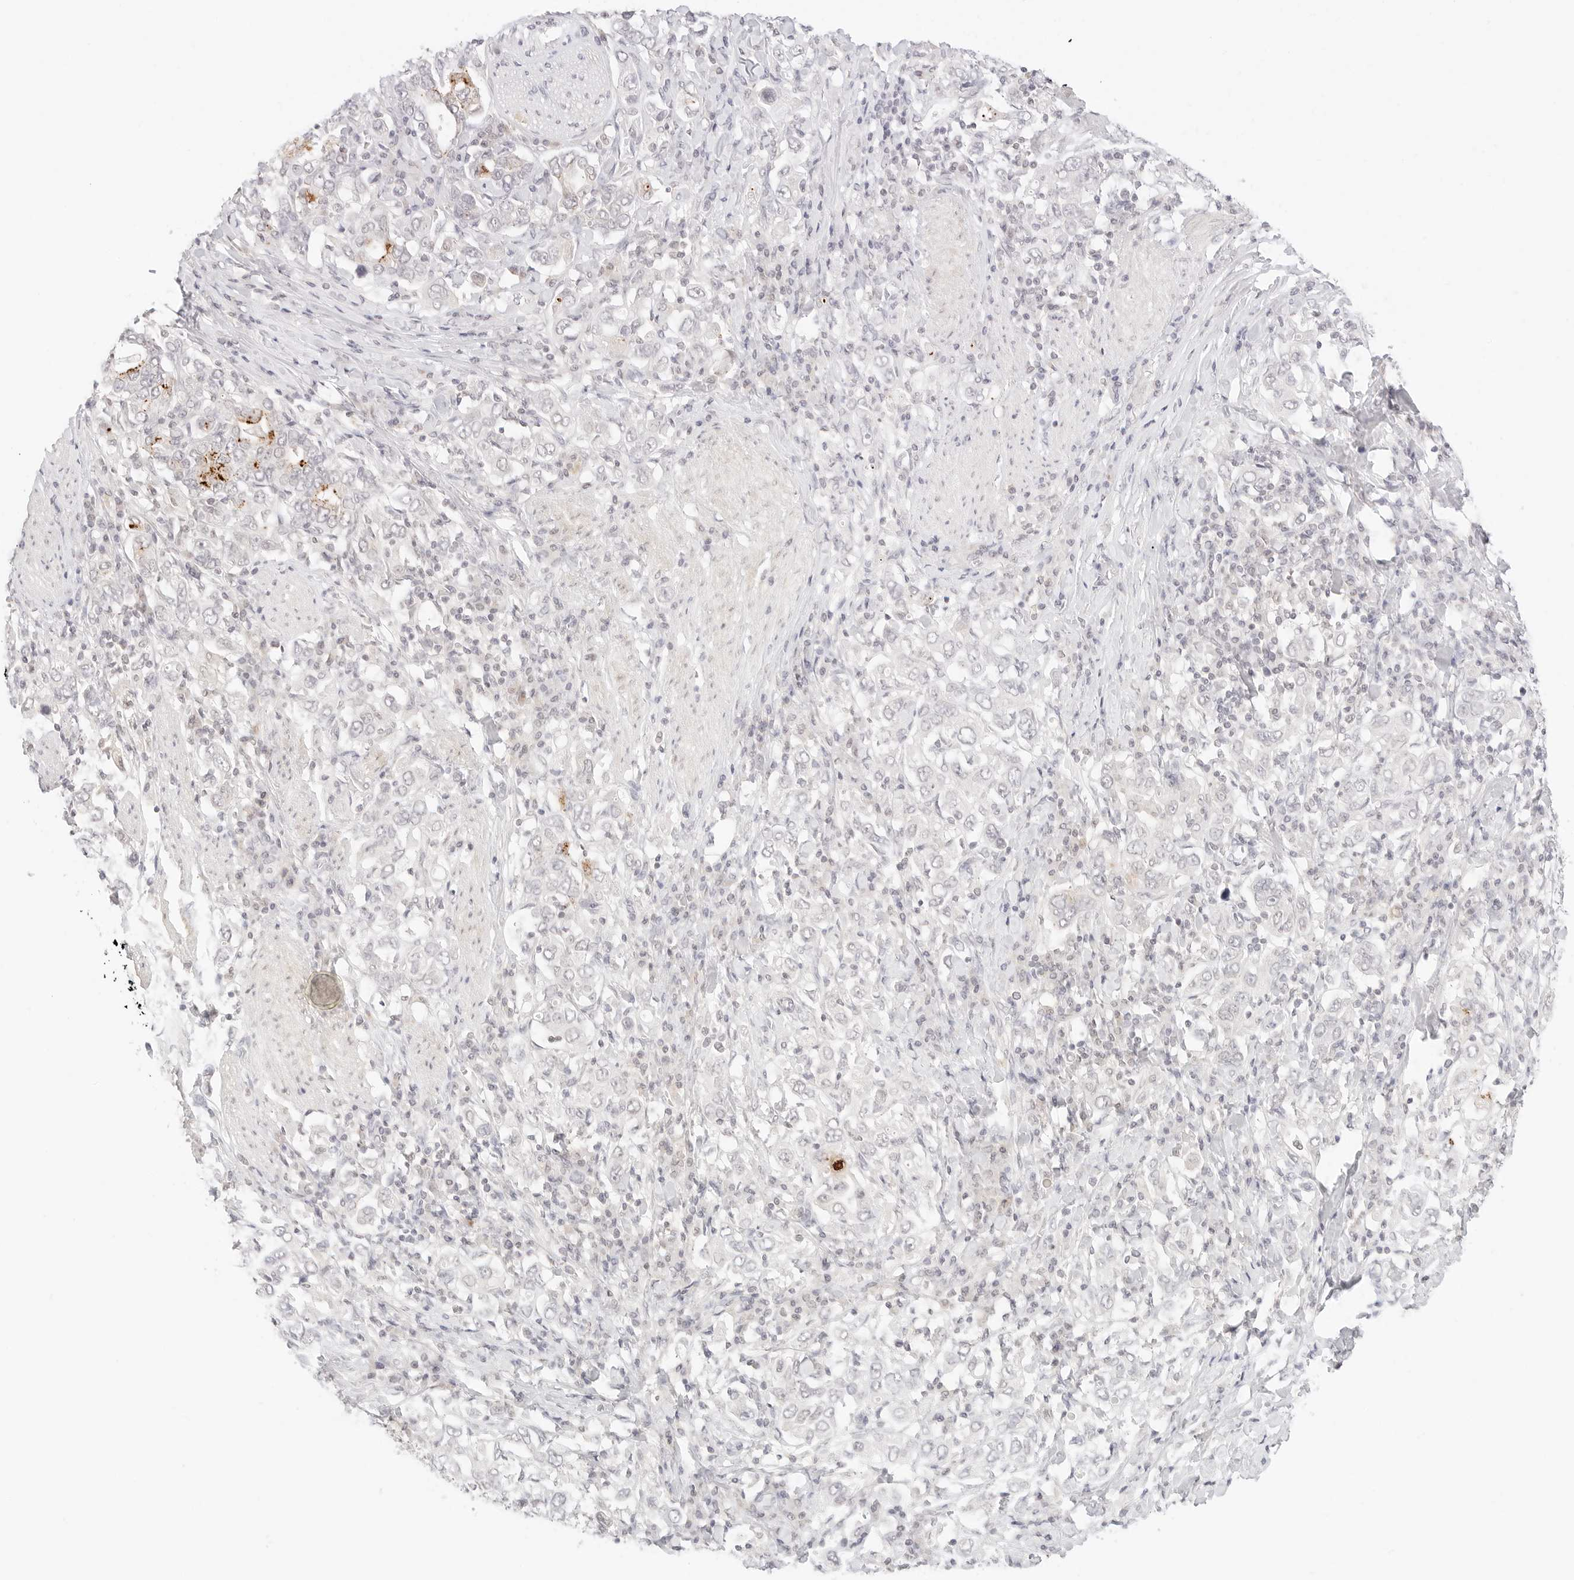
{"staining": {"intensity": "moderate", "quantity": "25%-75%", "location": "cytoplasmic/membranous"}, "tissue": "stomach cancer", "cell_type": "Tumor cells", "image_type": "cancer", "snomed": [{"axis": "morphology", "description": "Adenocarcinoma, NOS"}, {"axis": "topography", "description": "Stomach, upper"}], "caption": "Adenocarcinoma (stomach) stained for a protein demonstrates moderate cytoplasmic/membranous positivity in tumor cells. The staining was performed using DAB (3,3'-diaminobenzidine), with brown indicating positive protein expression. Nuclei are stained blue with hematoxylin.", "gene": "GNAS", "patient": {"sex": "male", "age": 62}}